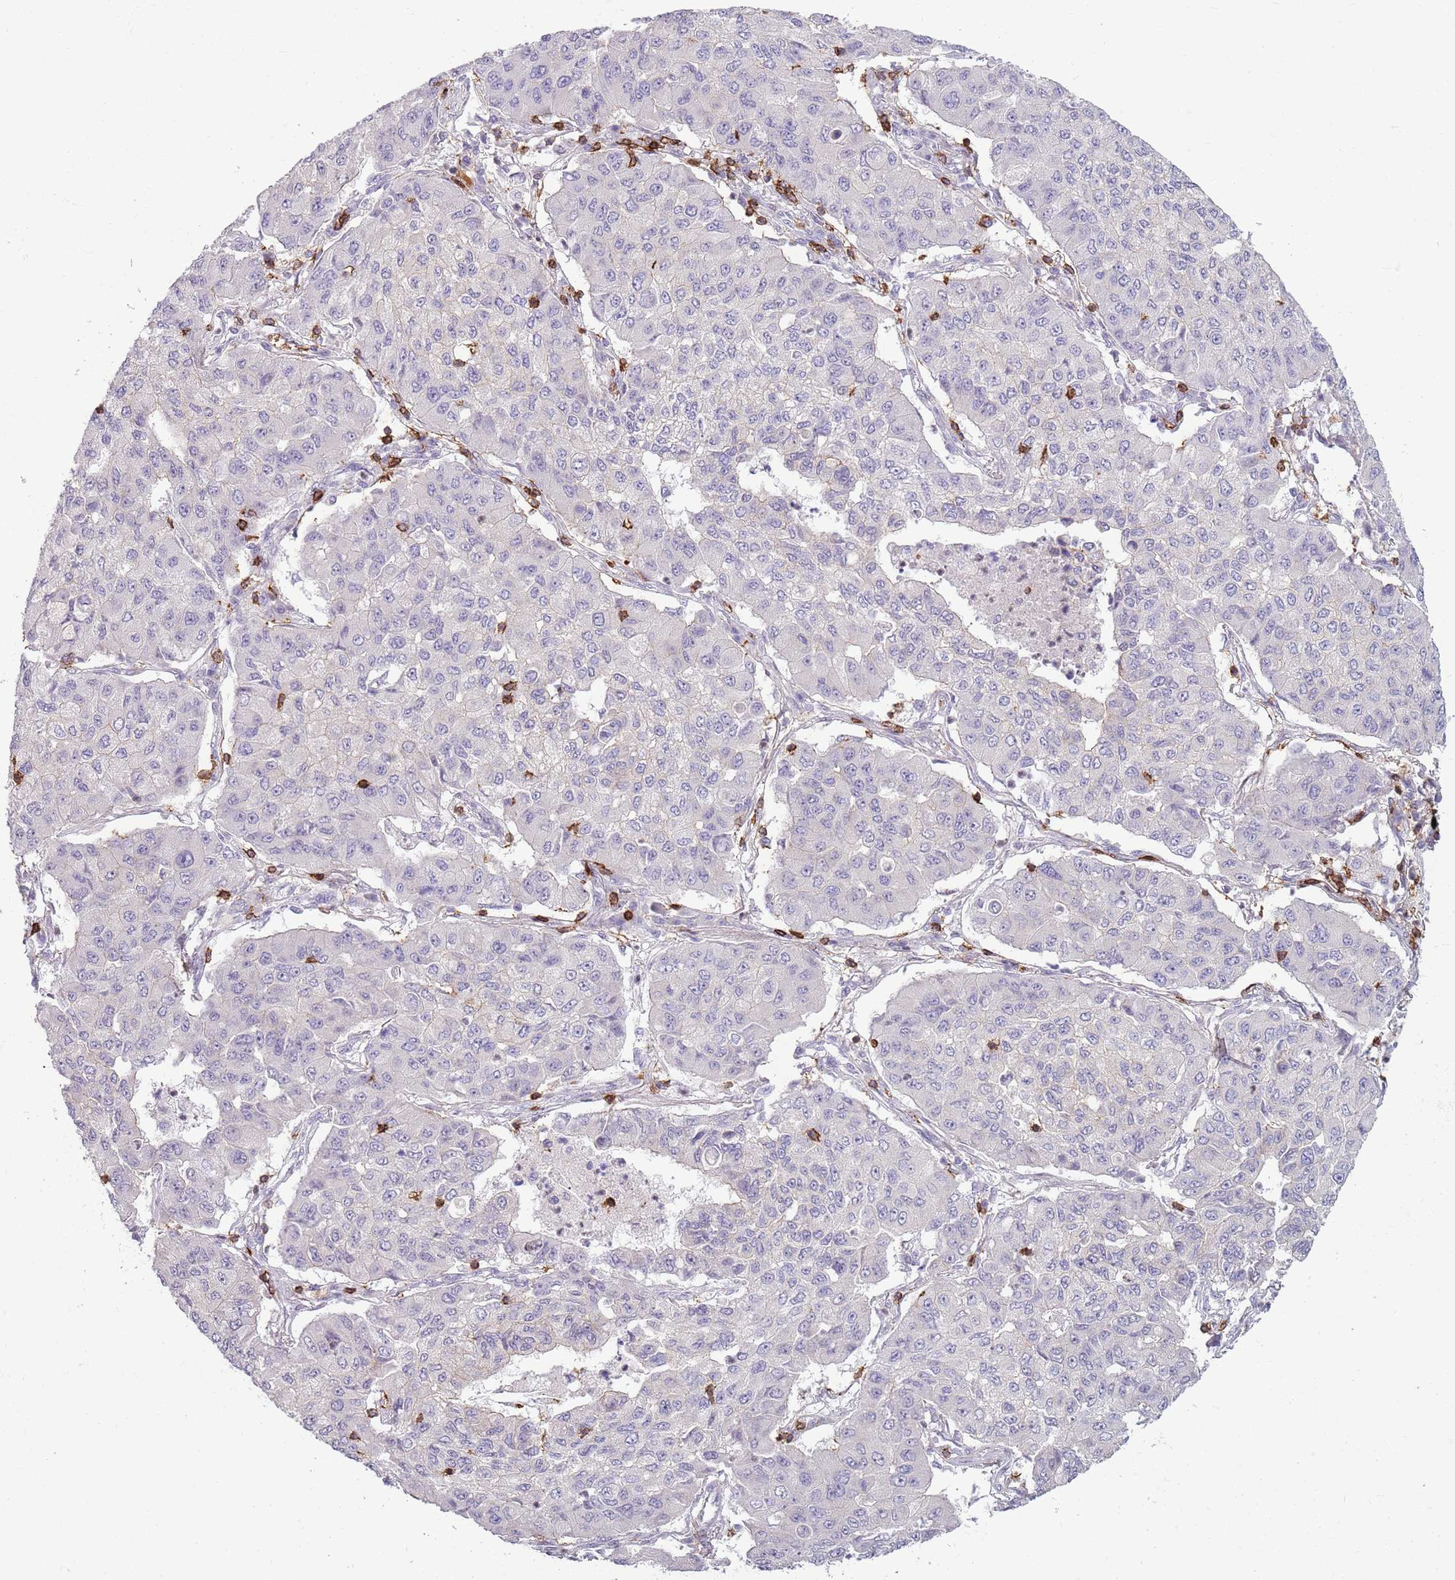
{"staining": {"intensity": "negative", "quantity": "none", "location": "none"}, "tissue": "lung cancer", "cell_type": "Tumor cells", "image_type": "cancer", "snomed": [{"axis": "morphology", "description": "Squamous cell carcinoma, NOS"}, {"axis": "topography", "description": "Lung"}], "caption": "High magnification brightfield microscopy of squamous cell carcinoma (lung) stained with DAB (3,3'-diaminobenzidine) (brown) and counterstained with hematoxylin (blue): tumor cells show no significant staining. The staining is performed using DAB (3,3'-diaminobenzidine) brown chromogen with nuclei counter-stained in using hematoxylin.", "gene": "ZNF583", "patient": {"sex": "male", "age": 74}}